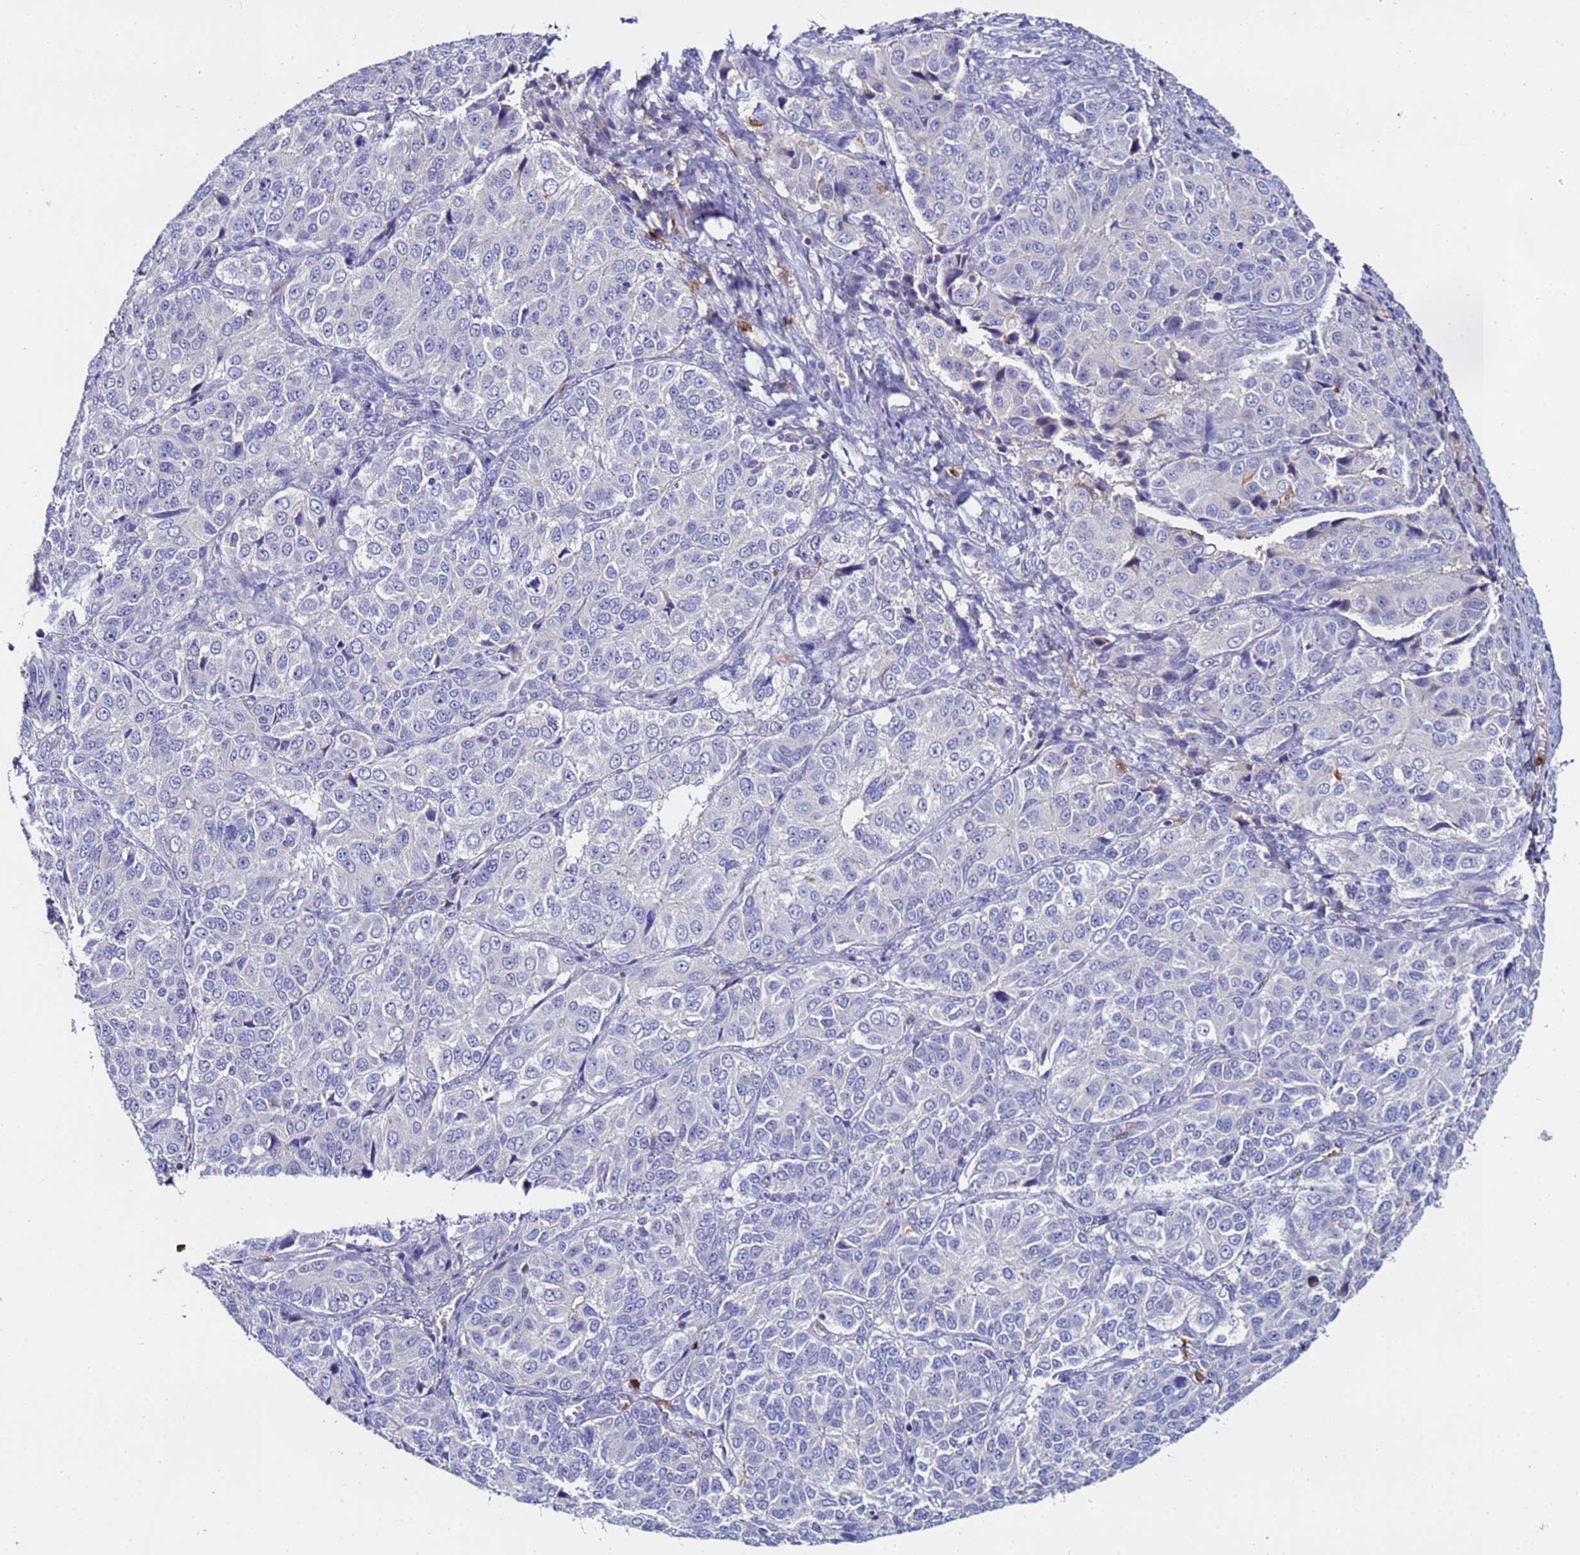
{"staining": {"intensity": "negative", "quantity": "none", "location": "none"}, "tissue": "ovarian cancer", "cell_type": "Tumor cells", "image_type": "cancer", "snomed": [{"axis": "morphology", "description": "Carcinoma, endometroid"}, {"axis": "topography", "description": "Ovary"}], "caption": "A high-resolution image shows immunohistochemistry (IHC) staining of ovarian endometroid carcinoma, which displays no significant expression in tumor cells.", "gene": "TUBAL3", "patient": {"sex": "female", "age": 51}}